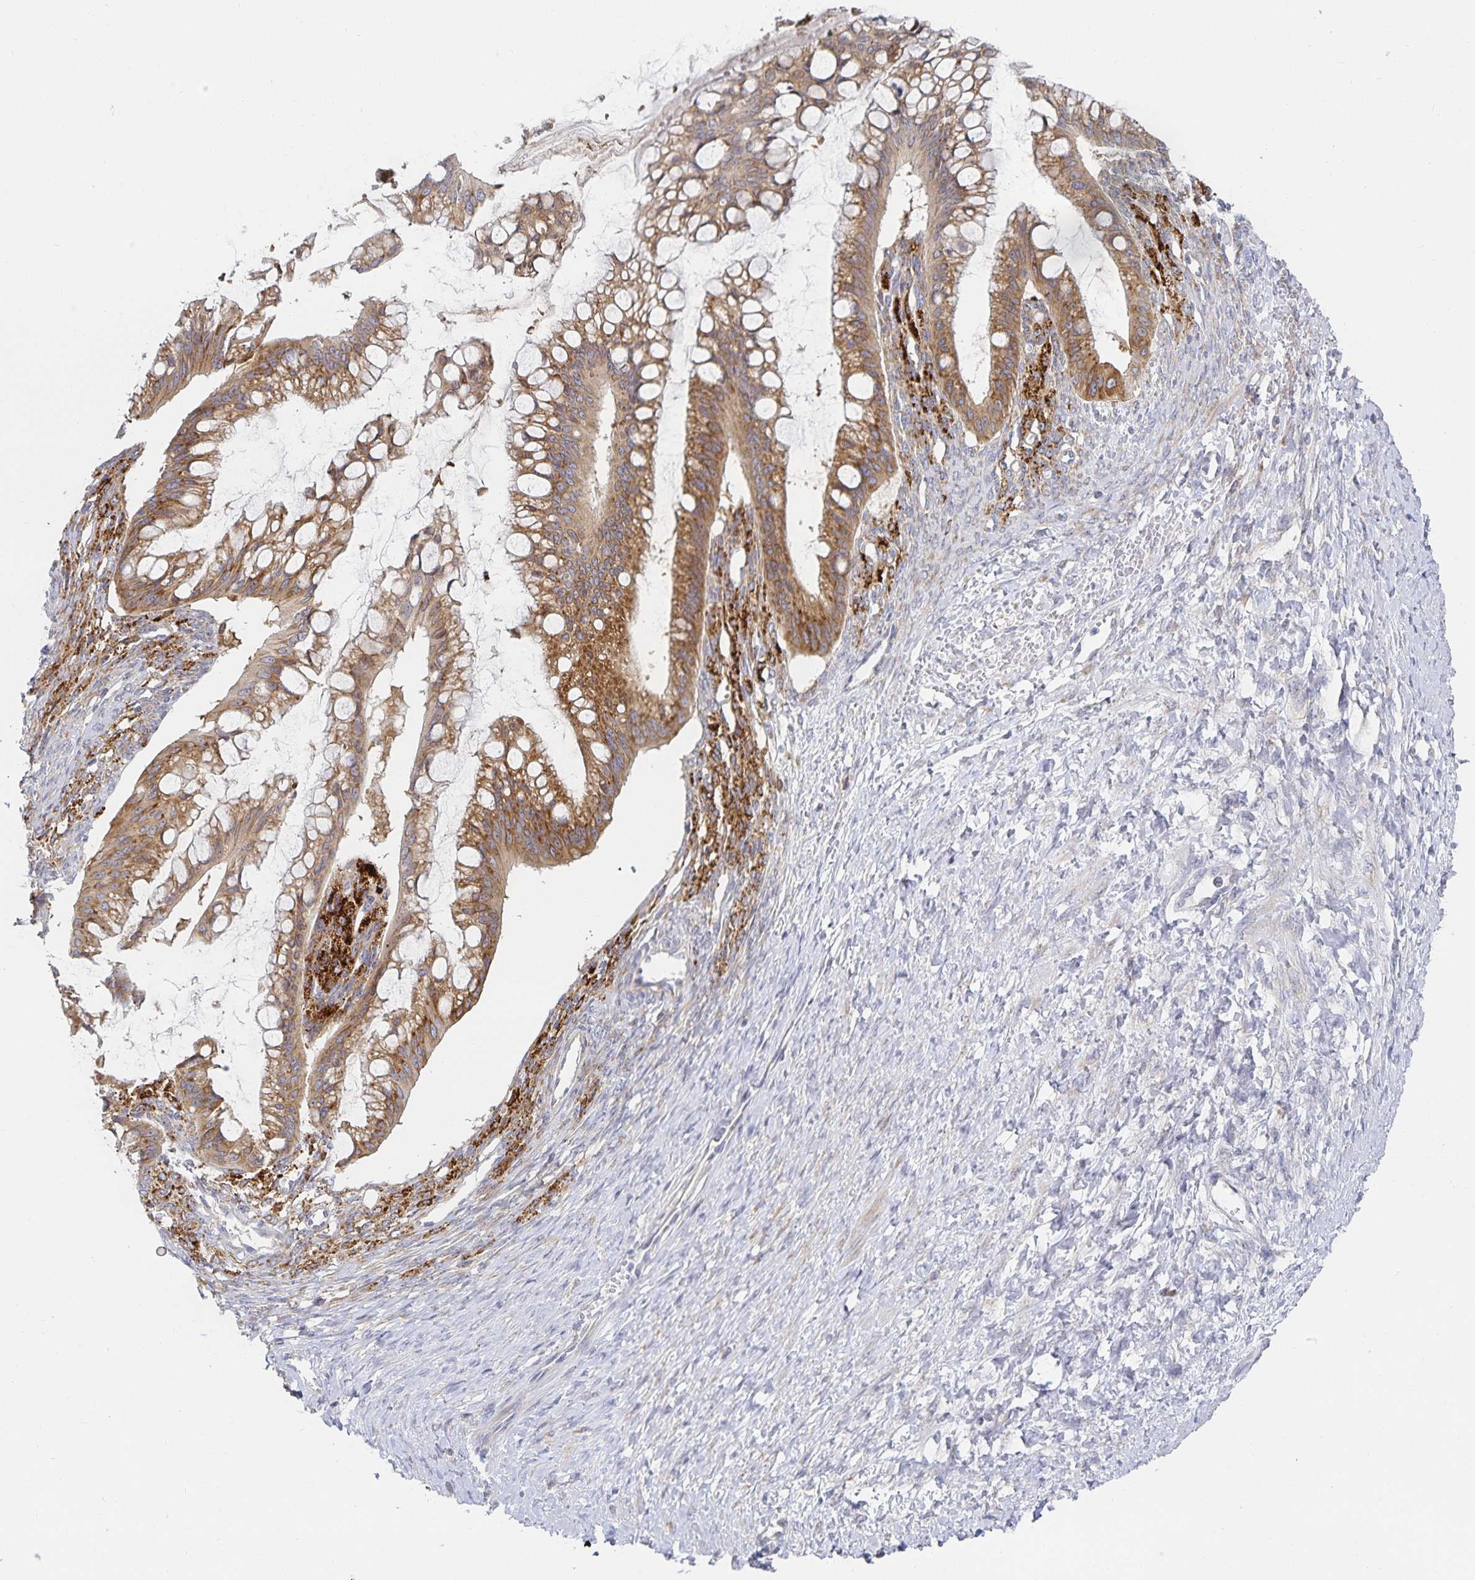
{"staining": {"intensity": "moderate", "quantity": ">75%", "location": "cytoplasmic/membranous"}, "tissue": "ovarian cancer", "cell_type": "Tumor cells", "image_type": "cancer", "snomed": [{"axis": "morphology", "description": "Cystadenocarcinoma, mucinous, NOS"}, {"axis": "topography", "description": "Ovary"}], "caption": "Brown immunohistochemical staining in human mucinous cystadenocarcinoma (ovarian) exhibits moderate cytoplasmic/membranous expression in approximately >75% of tumor cells. The protein is shown in brown color, while the nuclei are stained blue.", "gene": "NOMO1", "patient": {"sex": "female", "age": 73}}